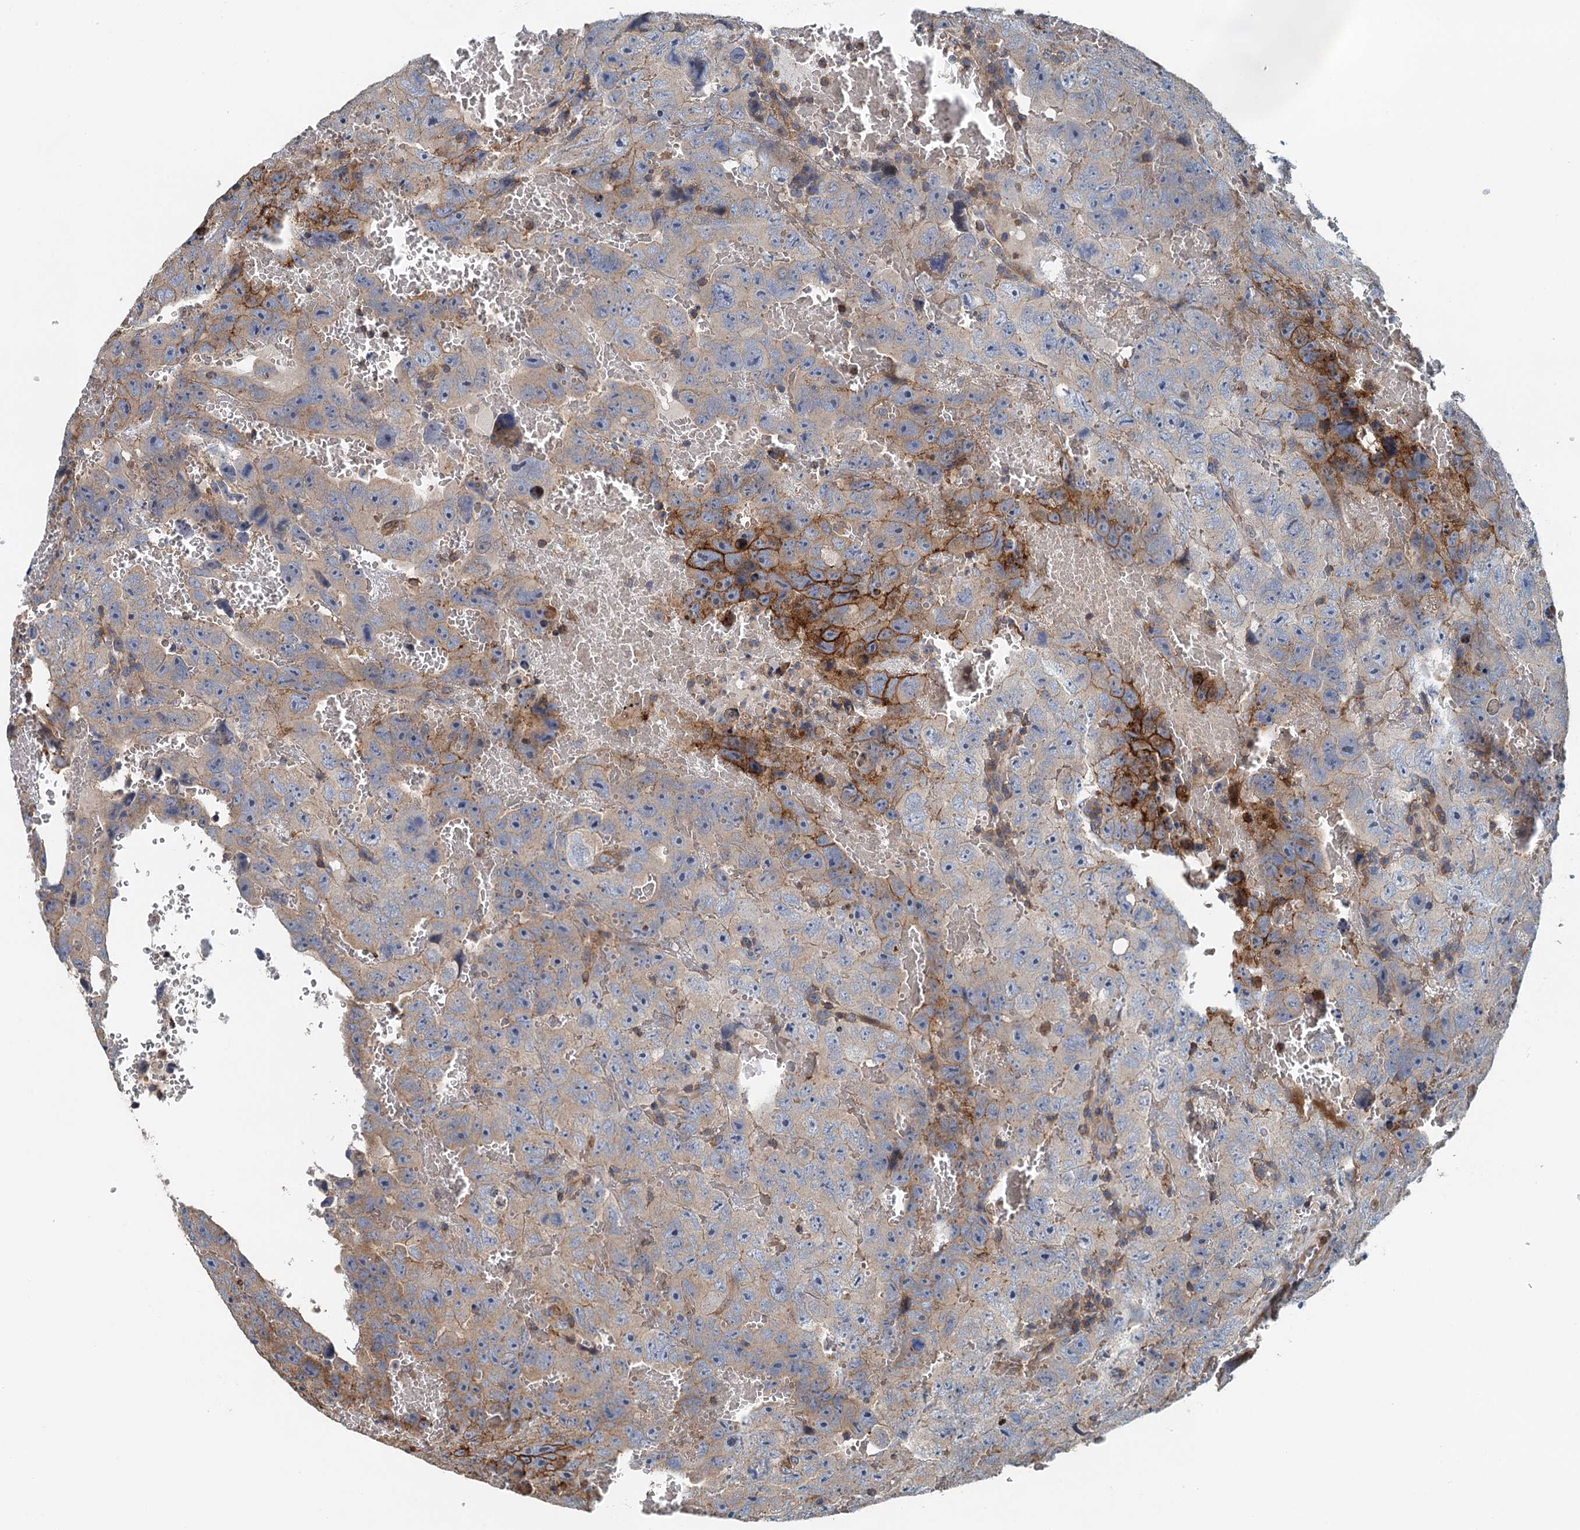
{"staining": {"intensity": "strong", "quantity": "<25%", "location": "cytoplasmic/membranous"}, "tissue": "testis cancer", "cell_type": "Tumor cells", "image_type": "cancer", "snomed": [{"axis": "morphology", "description": "Carcinoma, Embryonal, NOS"}, {"axis": "topography", "description": "Testis"}], "caption": "IHC of embryonal carcinoma (testis) shows medium levels of strong cytoplasmic/membranous positivity in approximately <25% of tumor cells.", "gene": "PPP1R14D", "patient": {"sex": "male", "age": 45}}